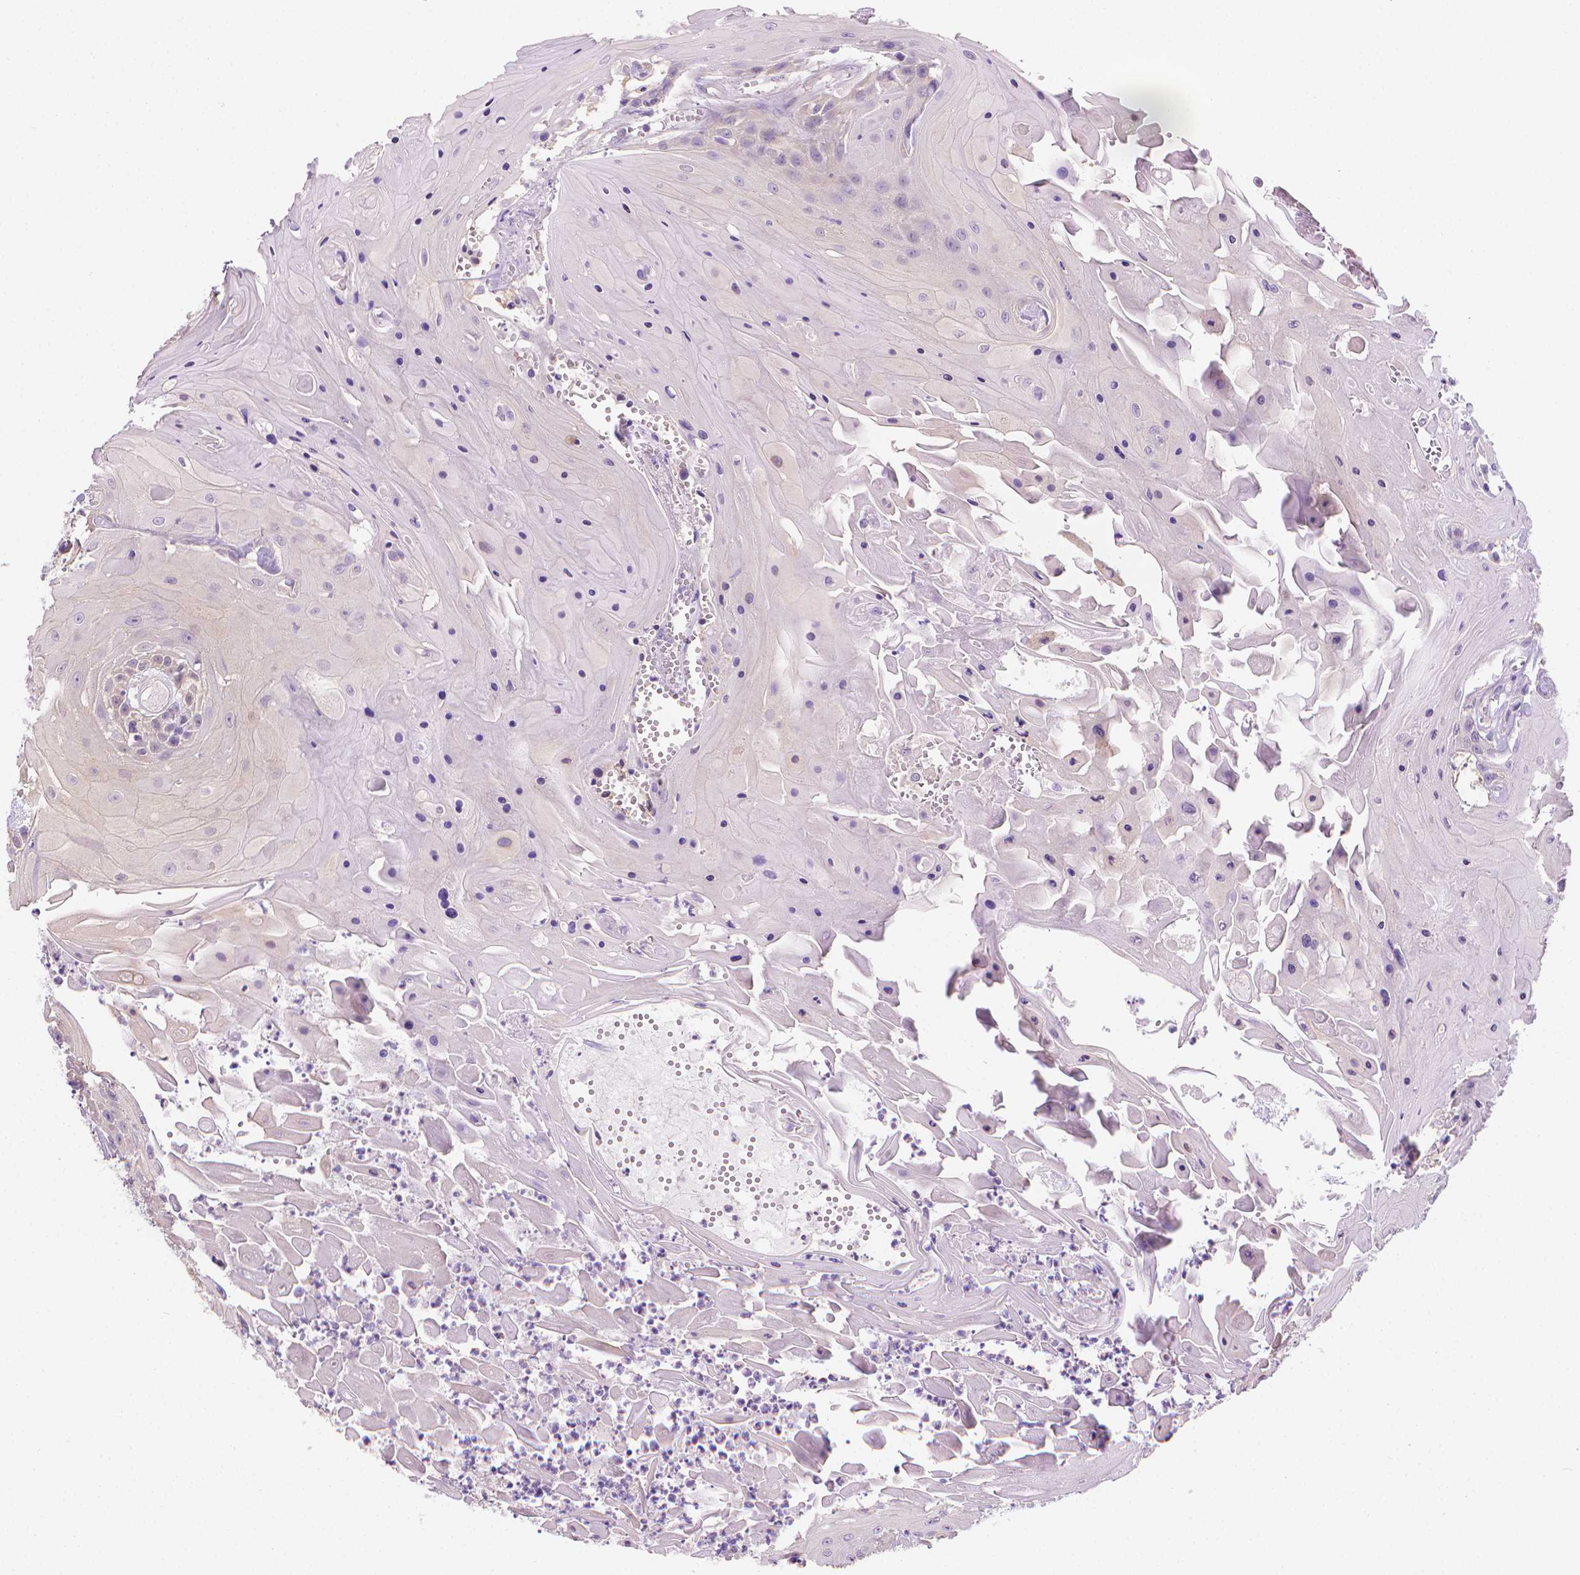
{"staining": {"intensity": "negative", "quantity": "none", "location": "none"}, "tissue": "head and neck cancer", "cell_type": "Tumor cells", "image_type": "cancer", "snomed": [{"axis": "morphology", "description": "Squamous cell carcinoma, NOS"}, {"axis": "topography", "description": "Skin"}, {"axis": "topography", "description": "Head-Neck"}], "caption": "Immunohistochemistry micrograph of head and neck cancer stained for a protein (brown), which shows no positivity in tumor cells.", "gene": "FASN", "patient": {"sex": "male", "age": 80}}